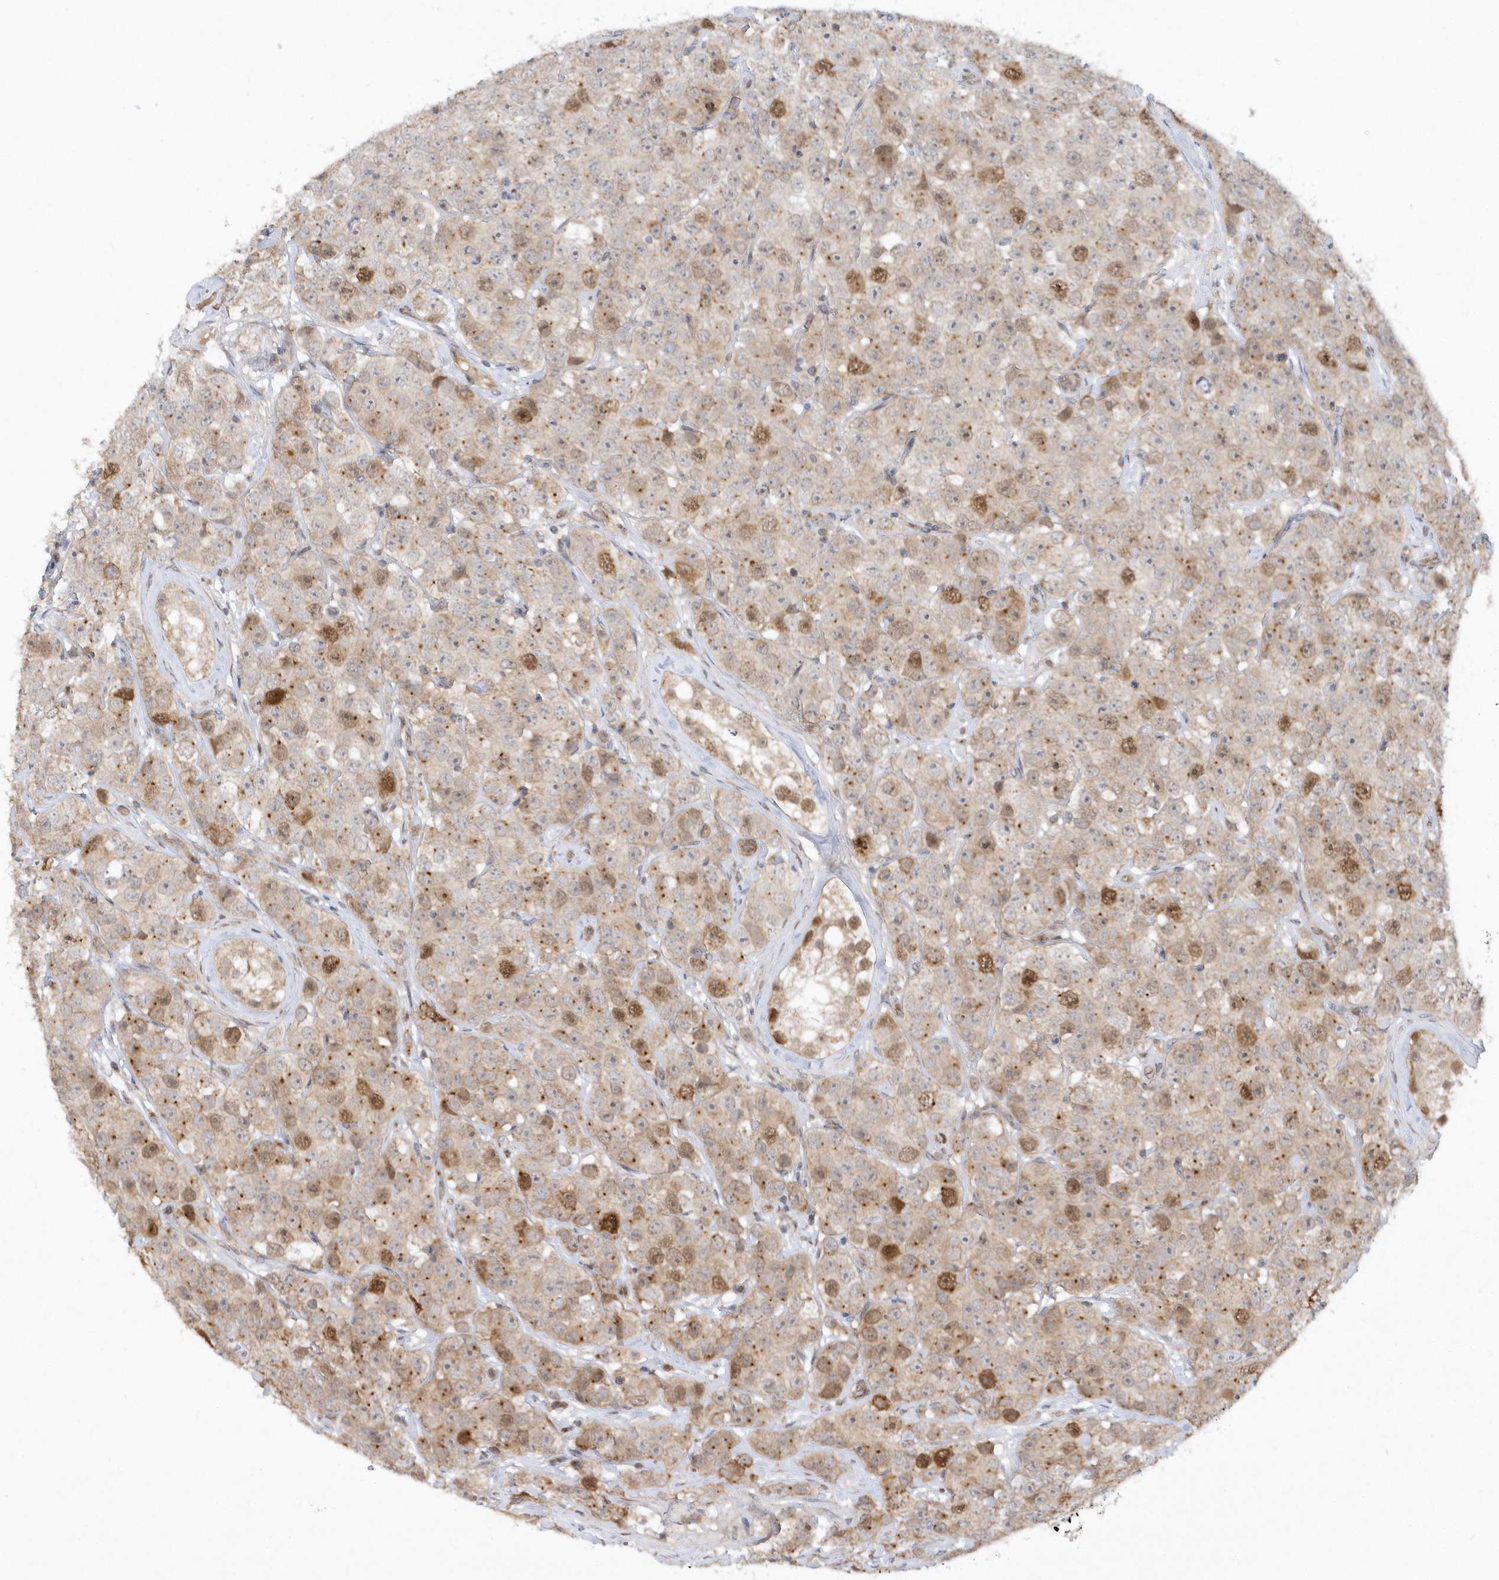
{"staining": {"intensity": "moderate", "quantity": "<25%", "location": "cytoplasmic/membranous,nuclear"}, "tissue": "testis cancer", "cell_type": "Tumor cells", "image_type": "cancer", "snomed": [{"axis": "morphology", "description": "Seminoma, NOS"}, {"axis": "topography", "description": "Testis"}], "caption": "Seminoma (testis) stained with DAB immunohistochemistry (IHC) reveals low levels of moderate cytoplasmic/membranous and nuclear staining in approximately <25% of tumor cells.", "gene": "MXI1", "patient": {"sex": "male", "age": 28}}